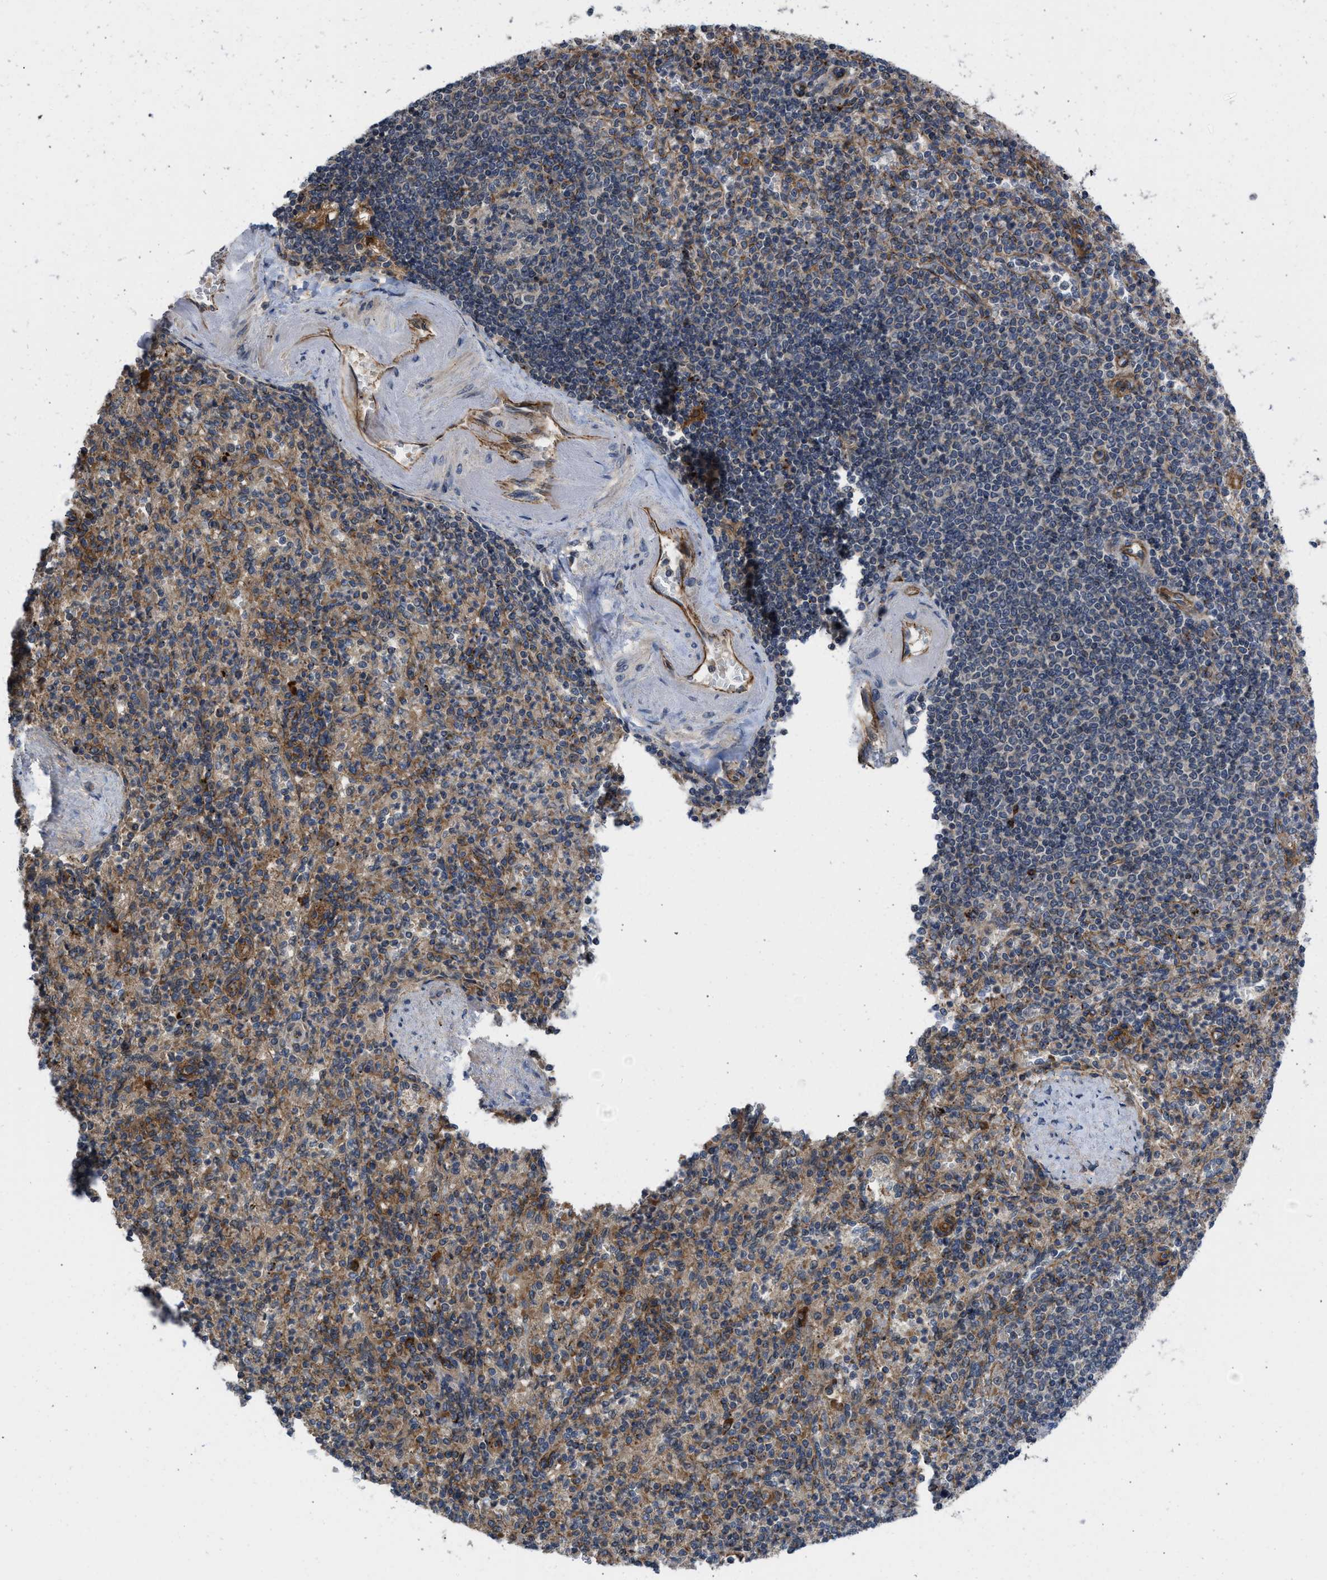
{"staining": {"intensity": "moderate", "quantity": ">75%", "location": "cytoplasmic/membranous"}, "tissue": "spleen", "cell_type": "Cells in red pulp", "image_type": "normal", "snomed": [{"axis": "morphology", "description": "Normal tissue, NOS"}, {"axis": "topography", "description": "Spleen"}], "caption": "Immunohistochemical staining of normal spleen demonstrates moderate cytoplasmic/membranous protein staining in about >75% of cells in red pulp. Nuclei are stained in blue.", "gene": "GPATCH2L", "patient": {"sex": "female", "age": 74}}